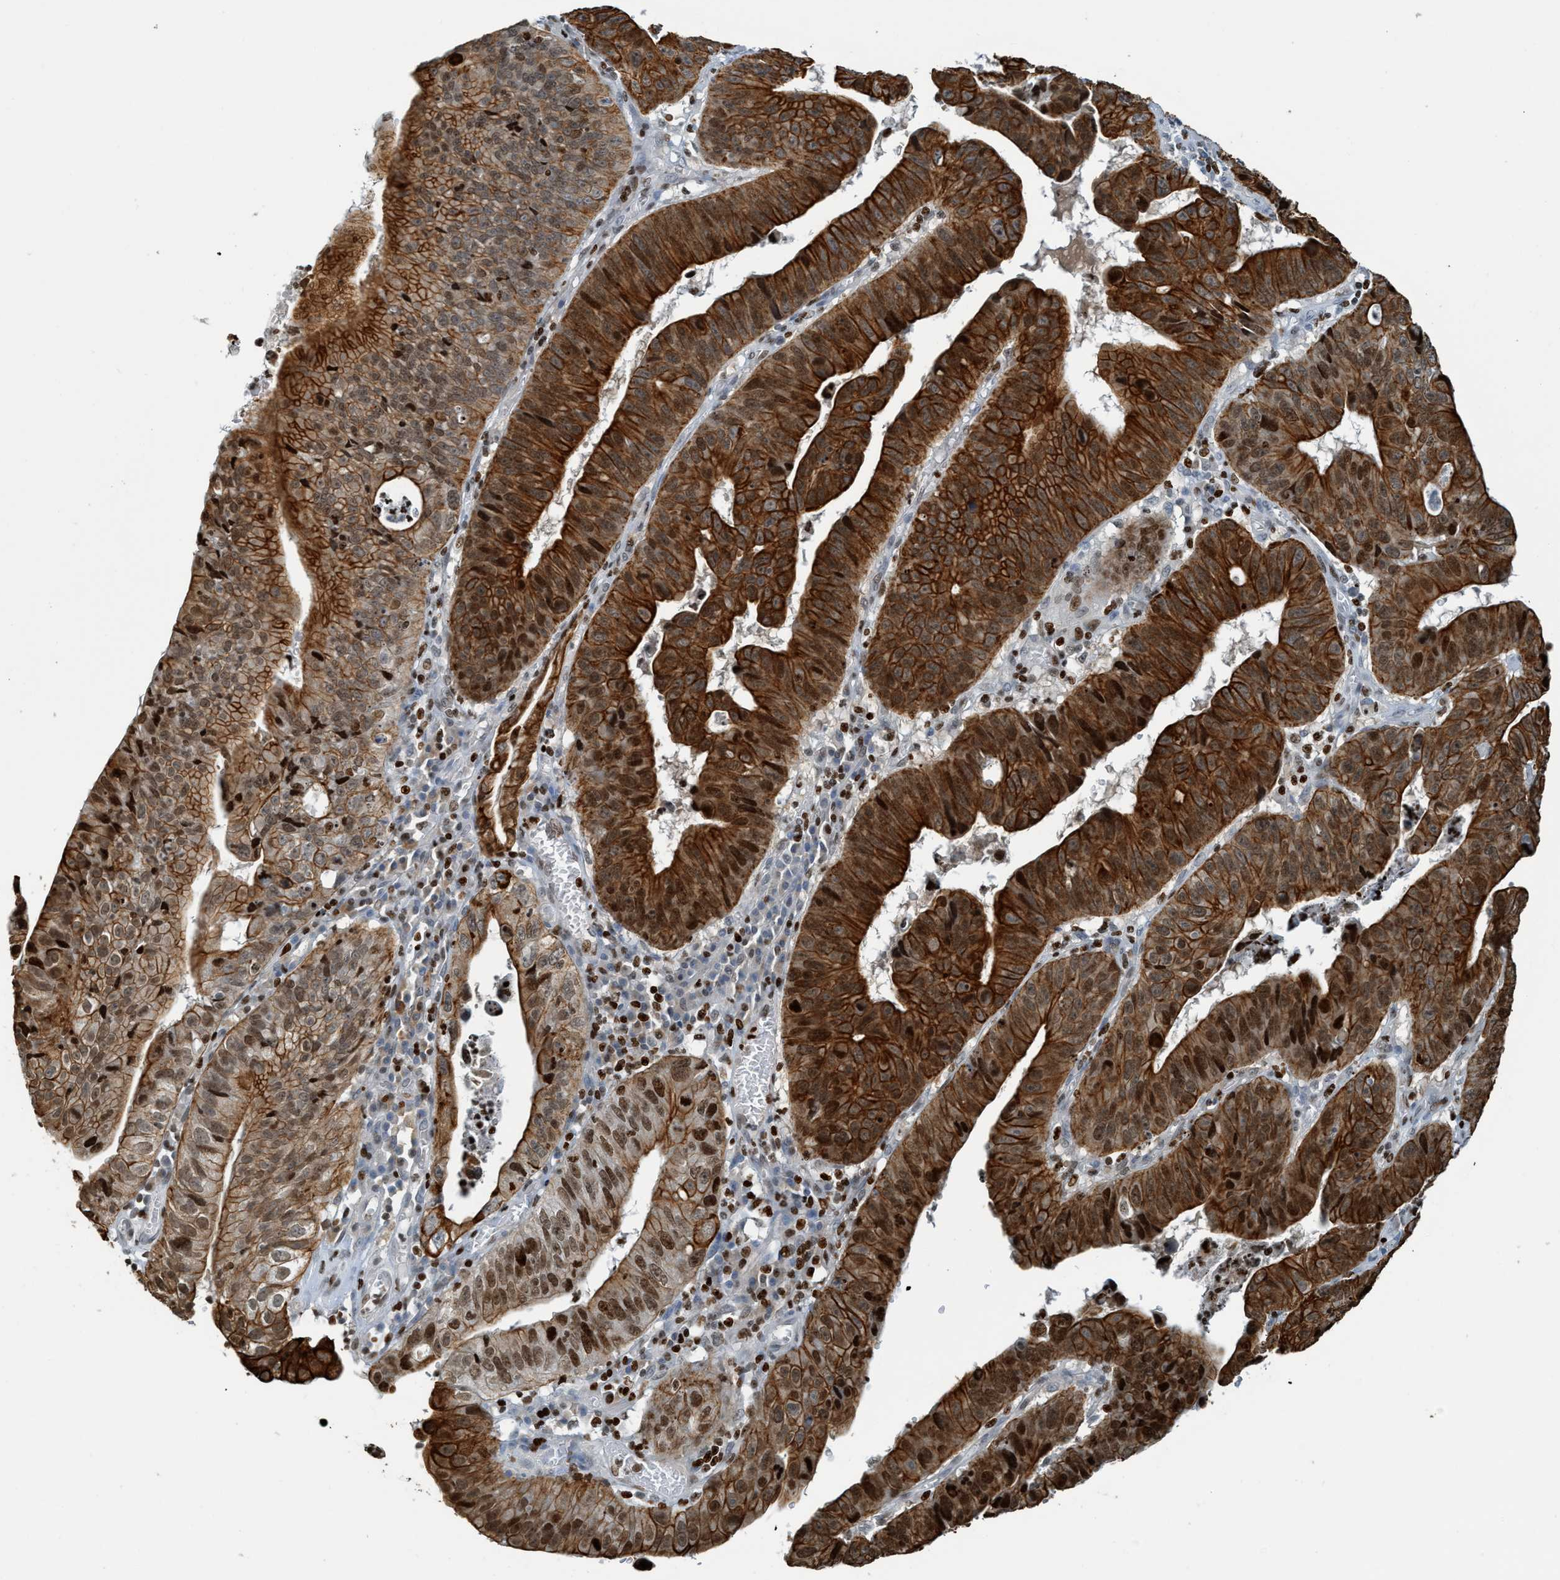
{"staining": {"intensity": "strong", "quantity": ">75%", "location": "cytoplasmic/membranous,nuclear"}, "tissue": "stomach cancer", "cell_type": "Tumor cells", "image_type": "cancer", "snomed": [{"axis": "morphology", "description": "Adenocarcinoma, NOS"}, {"axis": "topography", "description": "Stomach"}], "caption": "Immunohistochemical staining of stomach cancer (adenocarcinoma) demonstrates high levels of strong cytoplasmic/membranous and nuclear protein staining in approximately >75% of tumor cells.", "gene": "SH3D19", "patient": {"sex": "male", "age": 59}}